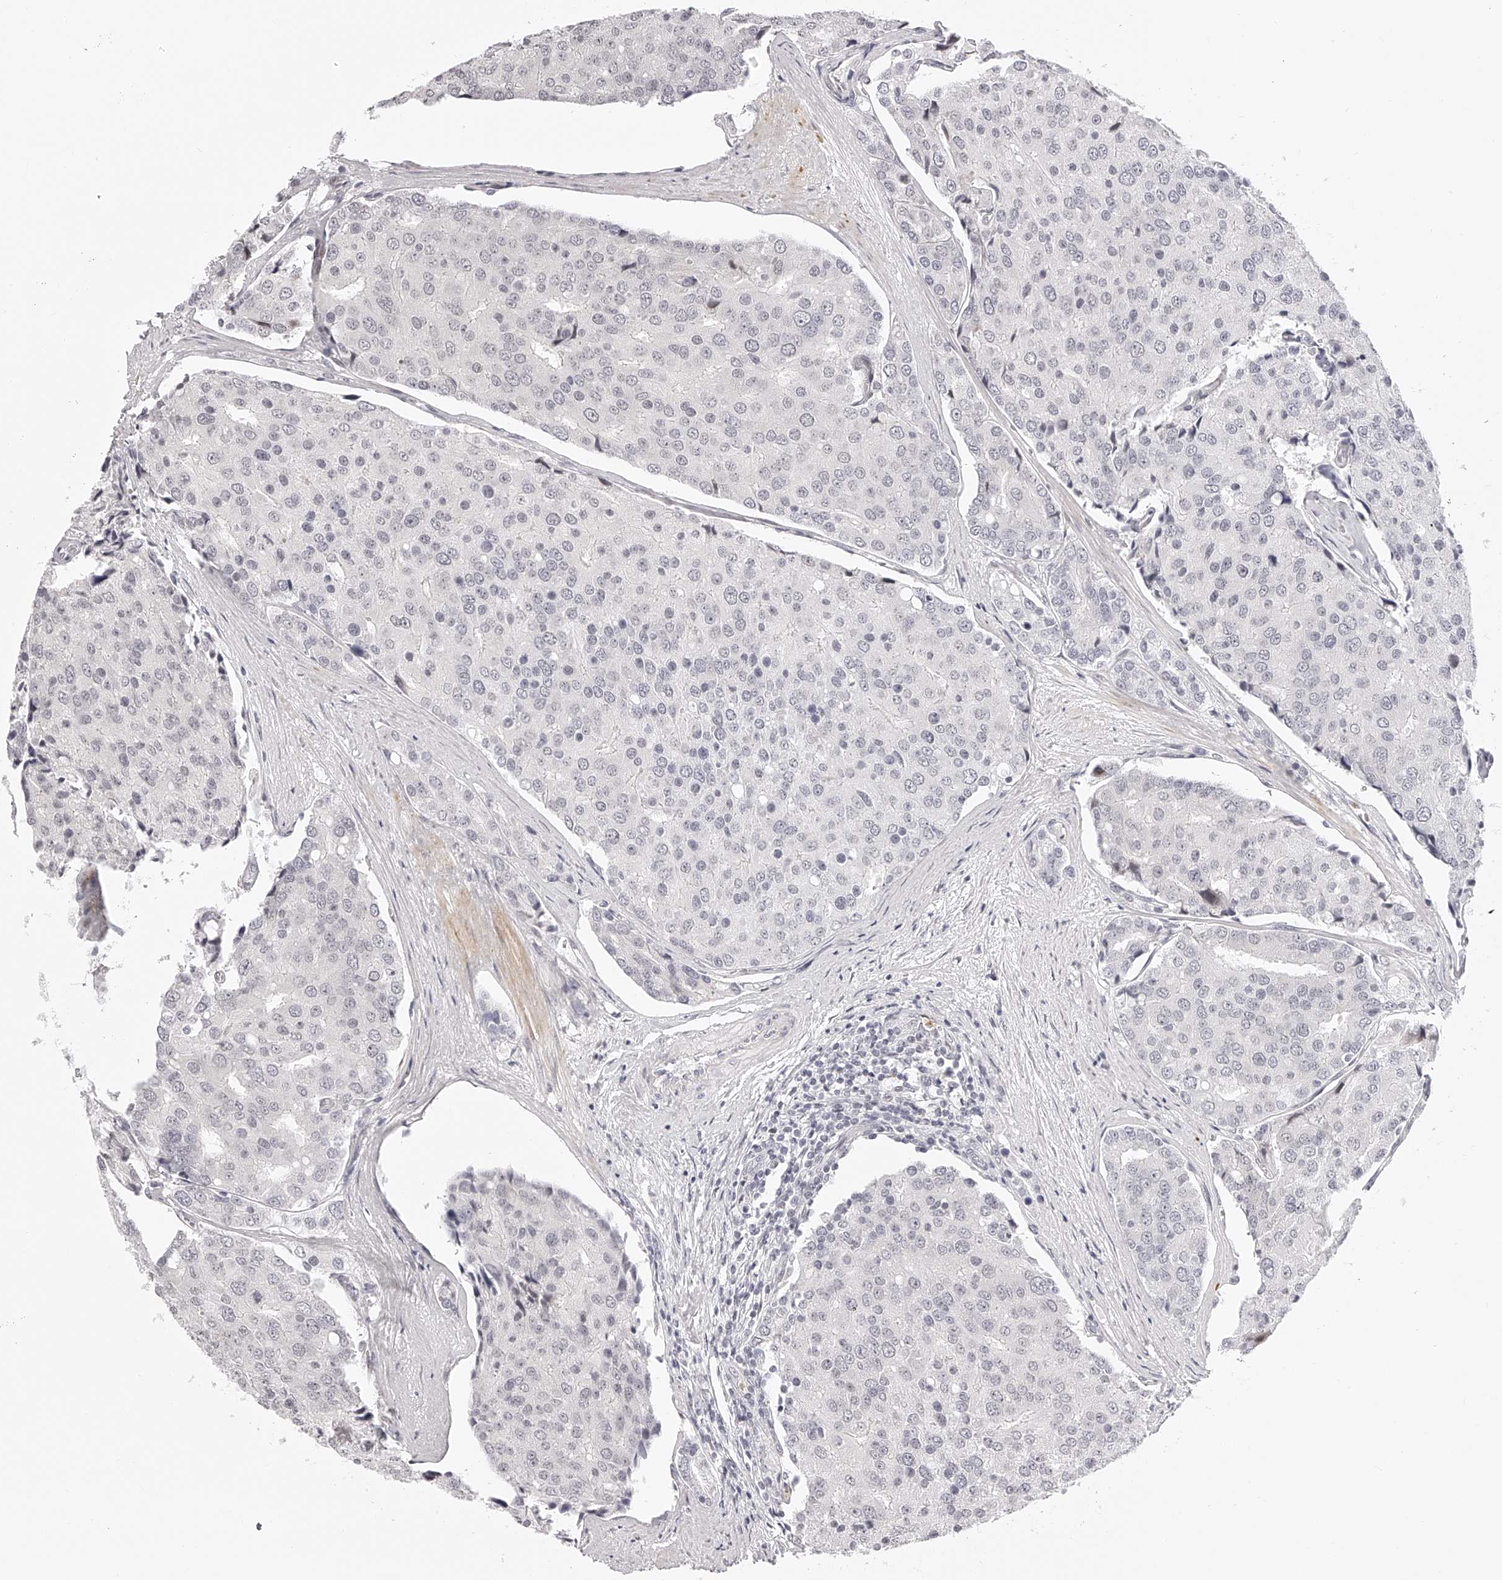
{"staining": {"intensity": "negative", "quantity": "none", "location": "none"}, "tissue": "prostate cancer", "cell_type": "Tumor cells", "image_type": "cancer", "snomed": [{"axis": "morphology", "description": "Adenocarcinoma, High grade"}, {"axis": "topography", "description": "Prostate"}], "caption": "Immunohistochemical staining of human prostate cancer exhibits no significant staining in tumor cells. Nuclei are stained in blue.", "gene": "PLEKHG1", "patient": {"sex": "male", "age": 50}}